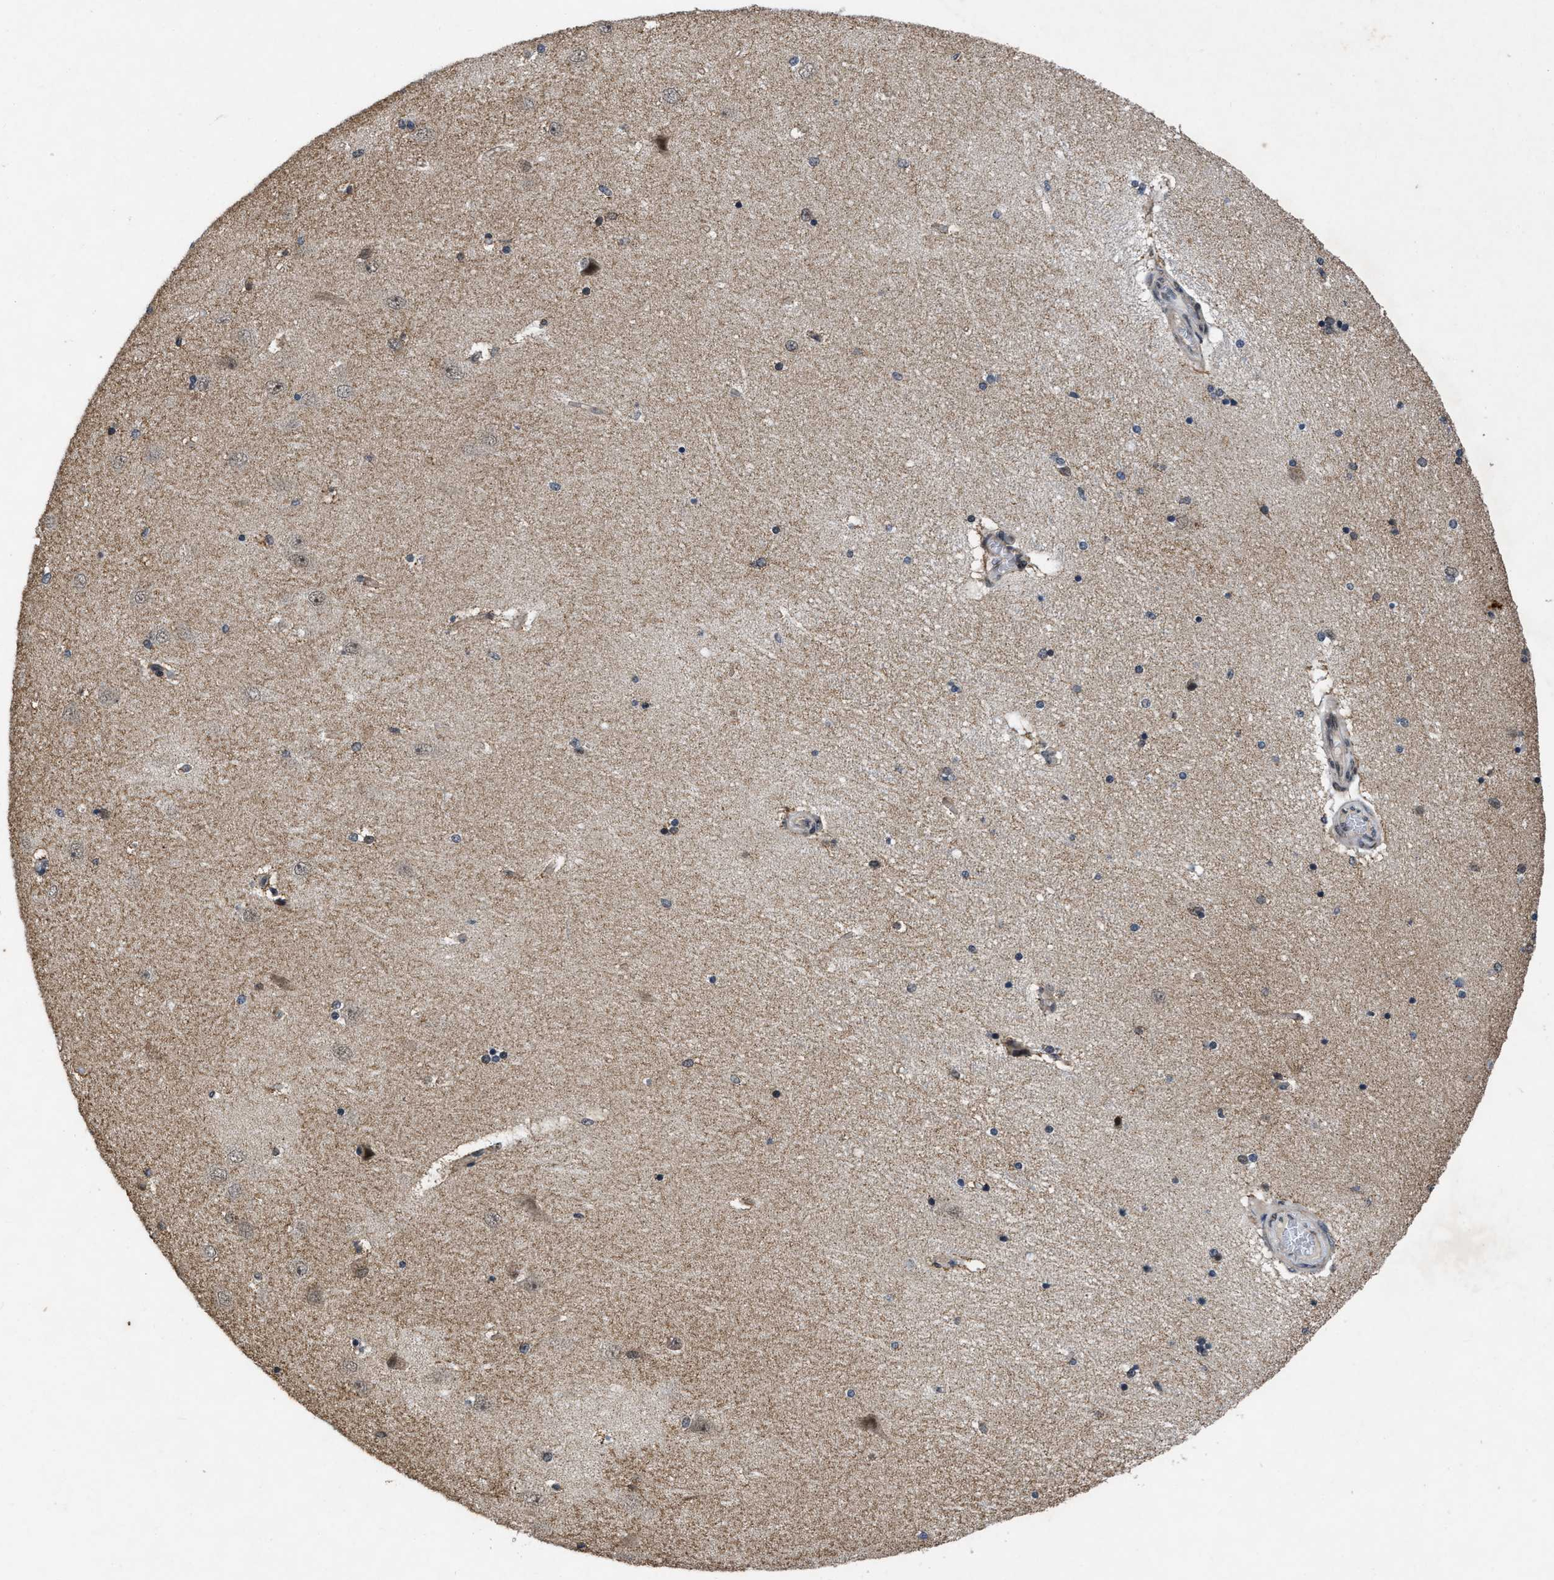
{"staining": {"intensity": "weak", "quantity": "25%-75%", "location": "cytoplasmic/membranous"}, "tissue": "hippocampus", "cell_type": "Glial cells", "image_type": "normal", "snomed": [{"axis": "morphology", "description": "Normal tissue, NOS"}, {"axis": "topography", "description": "Hippocampus"}], "caption": "Immunohistochemical staining of normal hippocampus reveals weak cytoplasmic/membranous protein expression in approximately 25%-75% of glial cells. (DAB (3,3'-diaminobenzidine) = brown stain, brightfield microscopy at high magnification).", "gene": "ZNHIT1", "patient": {"sex": "female", "age": 54}}